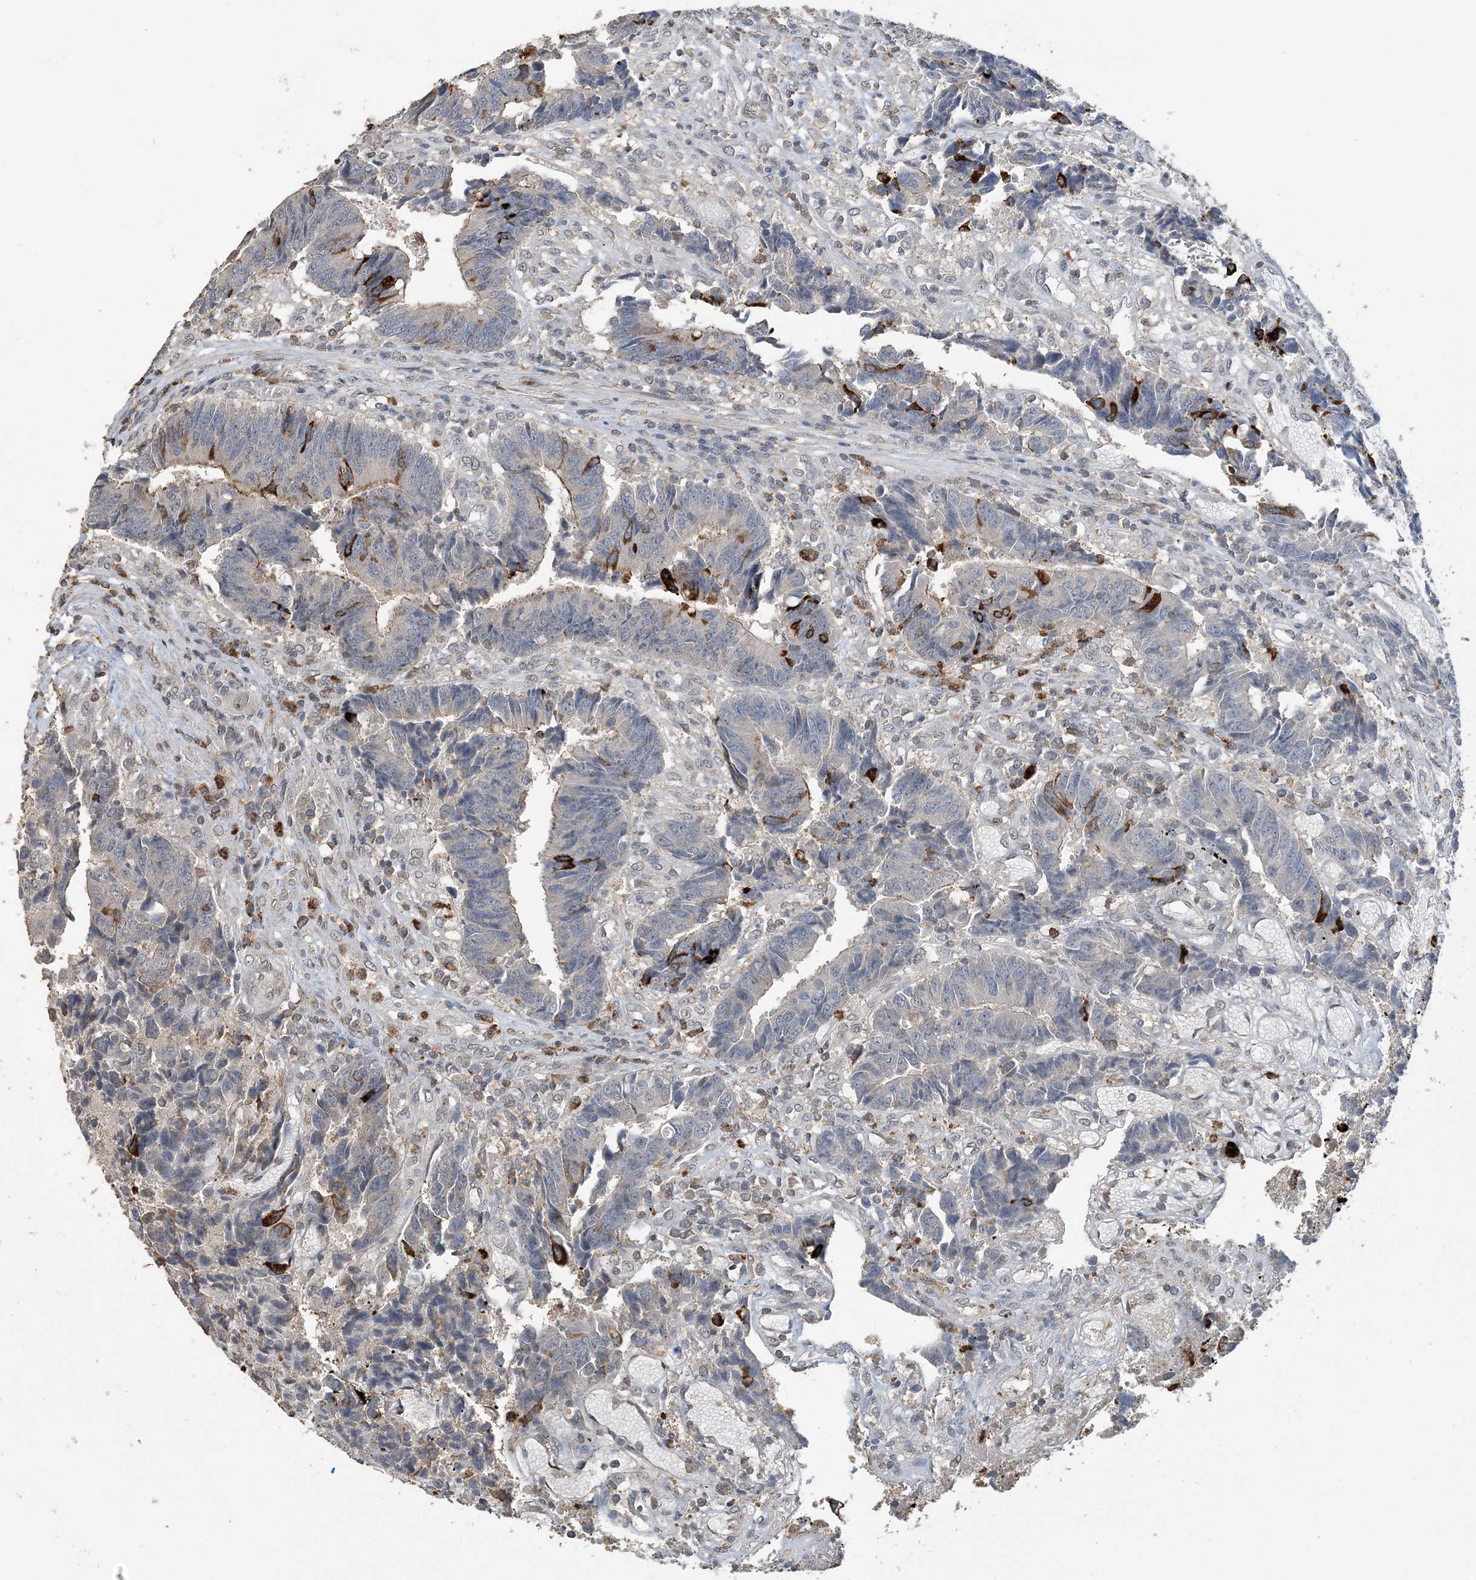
{"staining": {"intensity": "strong", "quantity": "<25%", "location": "cytoplasmic/membranous"}, "tissue": "colorectal cancer", "cell_type": "Tumor cells", "image_type": "cancer", "snomed": [{"axis": "morphology", "description": "Adenocarcinoma, NOS"}, {"axis": "topography", "description": "Rectum"}], "caption": "Colorectal cancer (adenocarcinoma) stained with immunohistochemistry (IHC) demonstrates strong cytoplasmic/membranous staining in about <25% of tumor cells.", "gene": "FAM110A", "patient": {"sex": "male", "age": 84}}